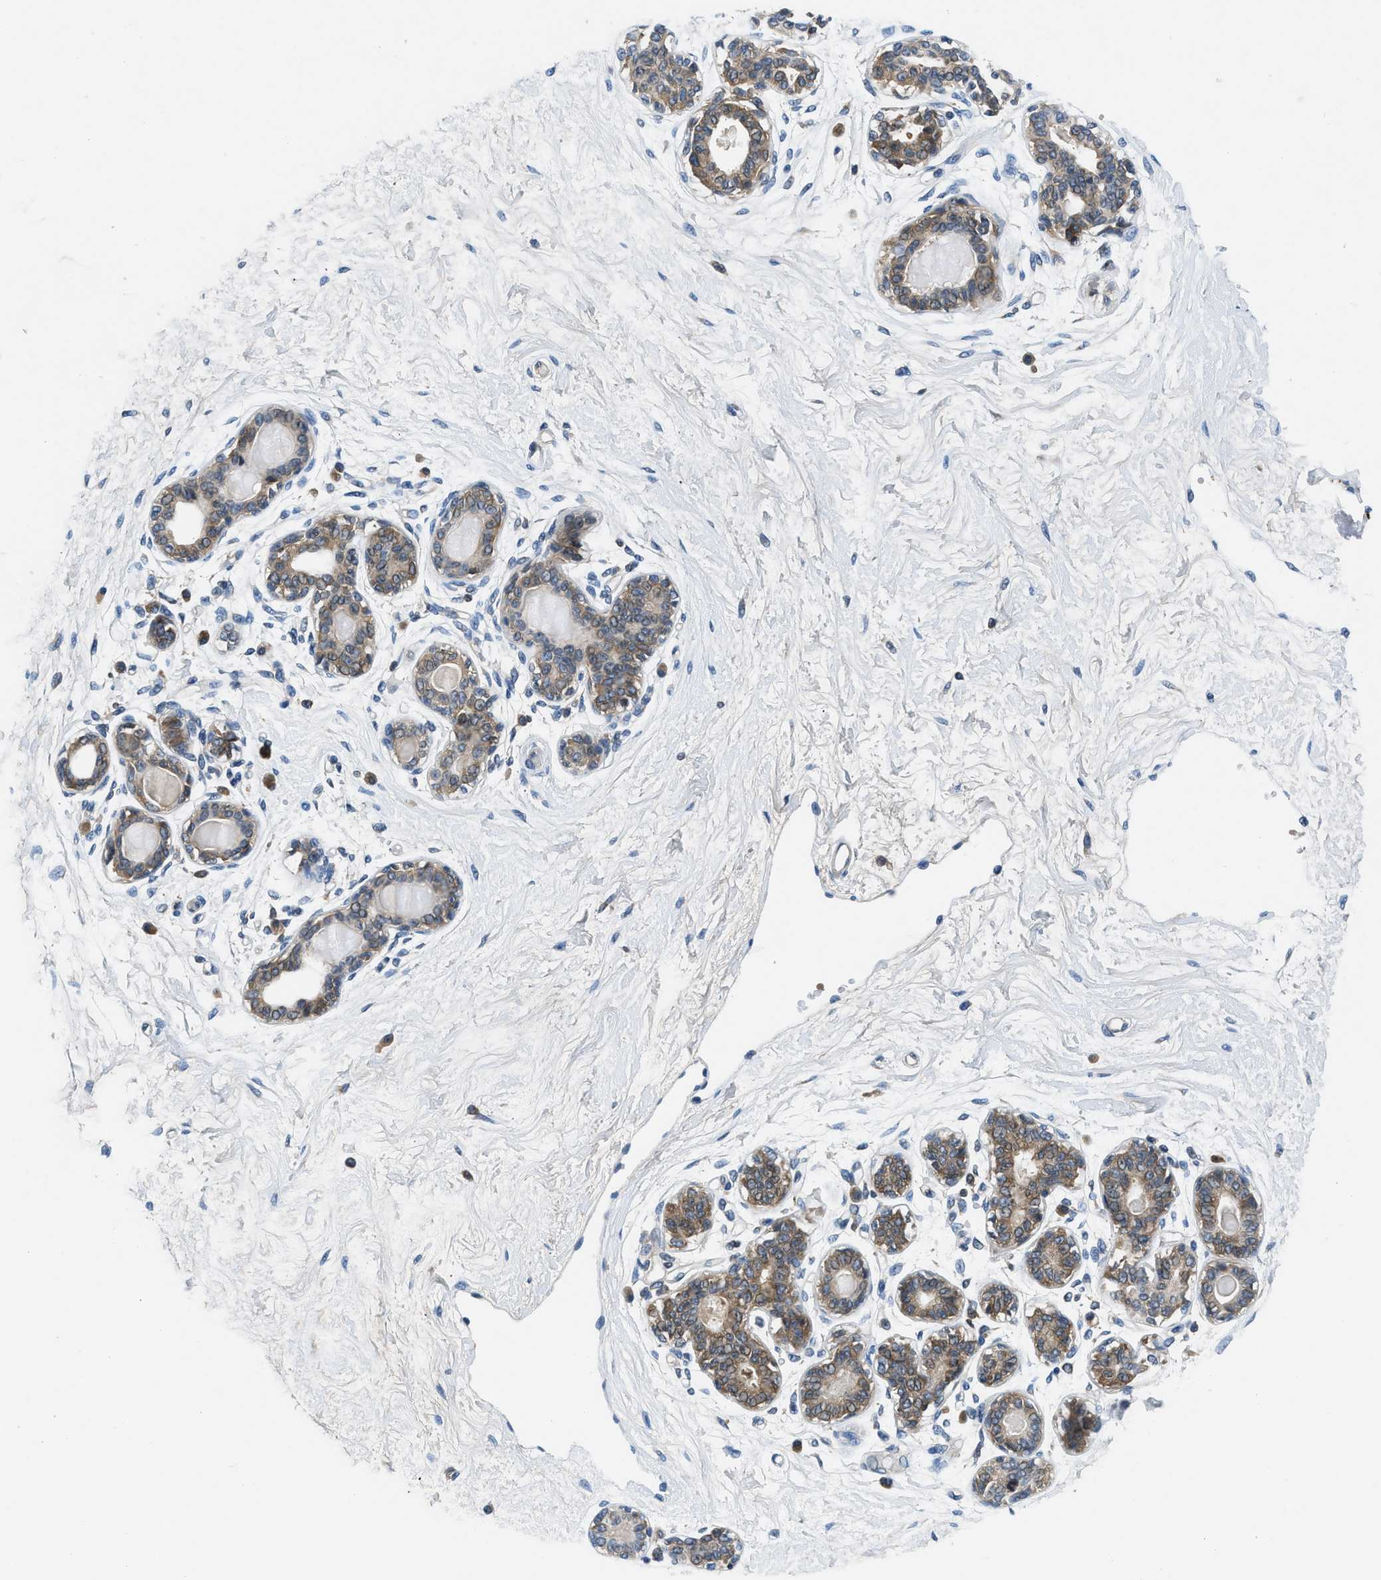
{"staining": {"intensity": "negative", "quantity": "none", "location": "none"}, "tissue": "breast", "cell_type": "Adipocytes", "image_type": "normal", "snomed": [{"axis": "morphology", "description": "Normal tissue, NOS"}, {"axis": "topography", "description": "Breast"}], "caption": "Immunohistochemical staining of normal human breast reveals no significant staining in adipocytes.", "gene": "PAFAH2", "patient": {"sex": "female", "age": 45}}